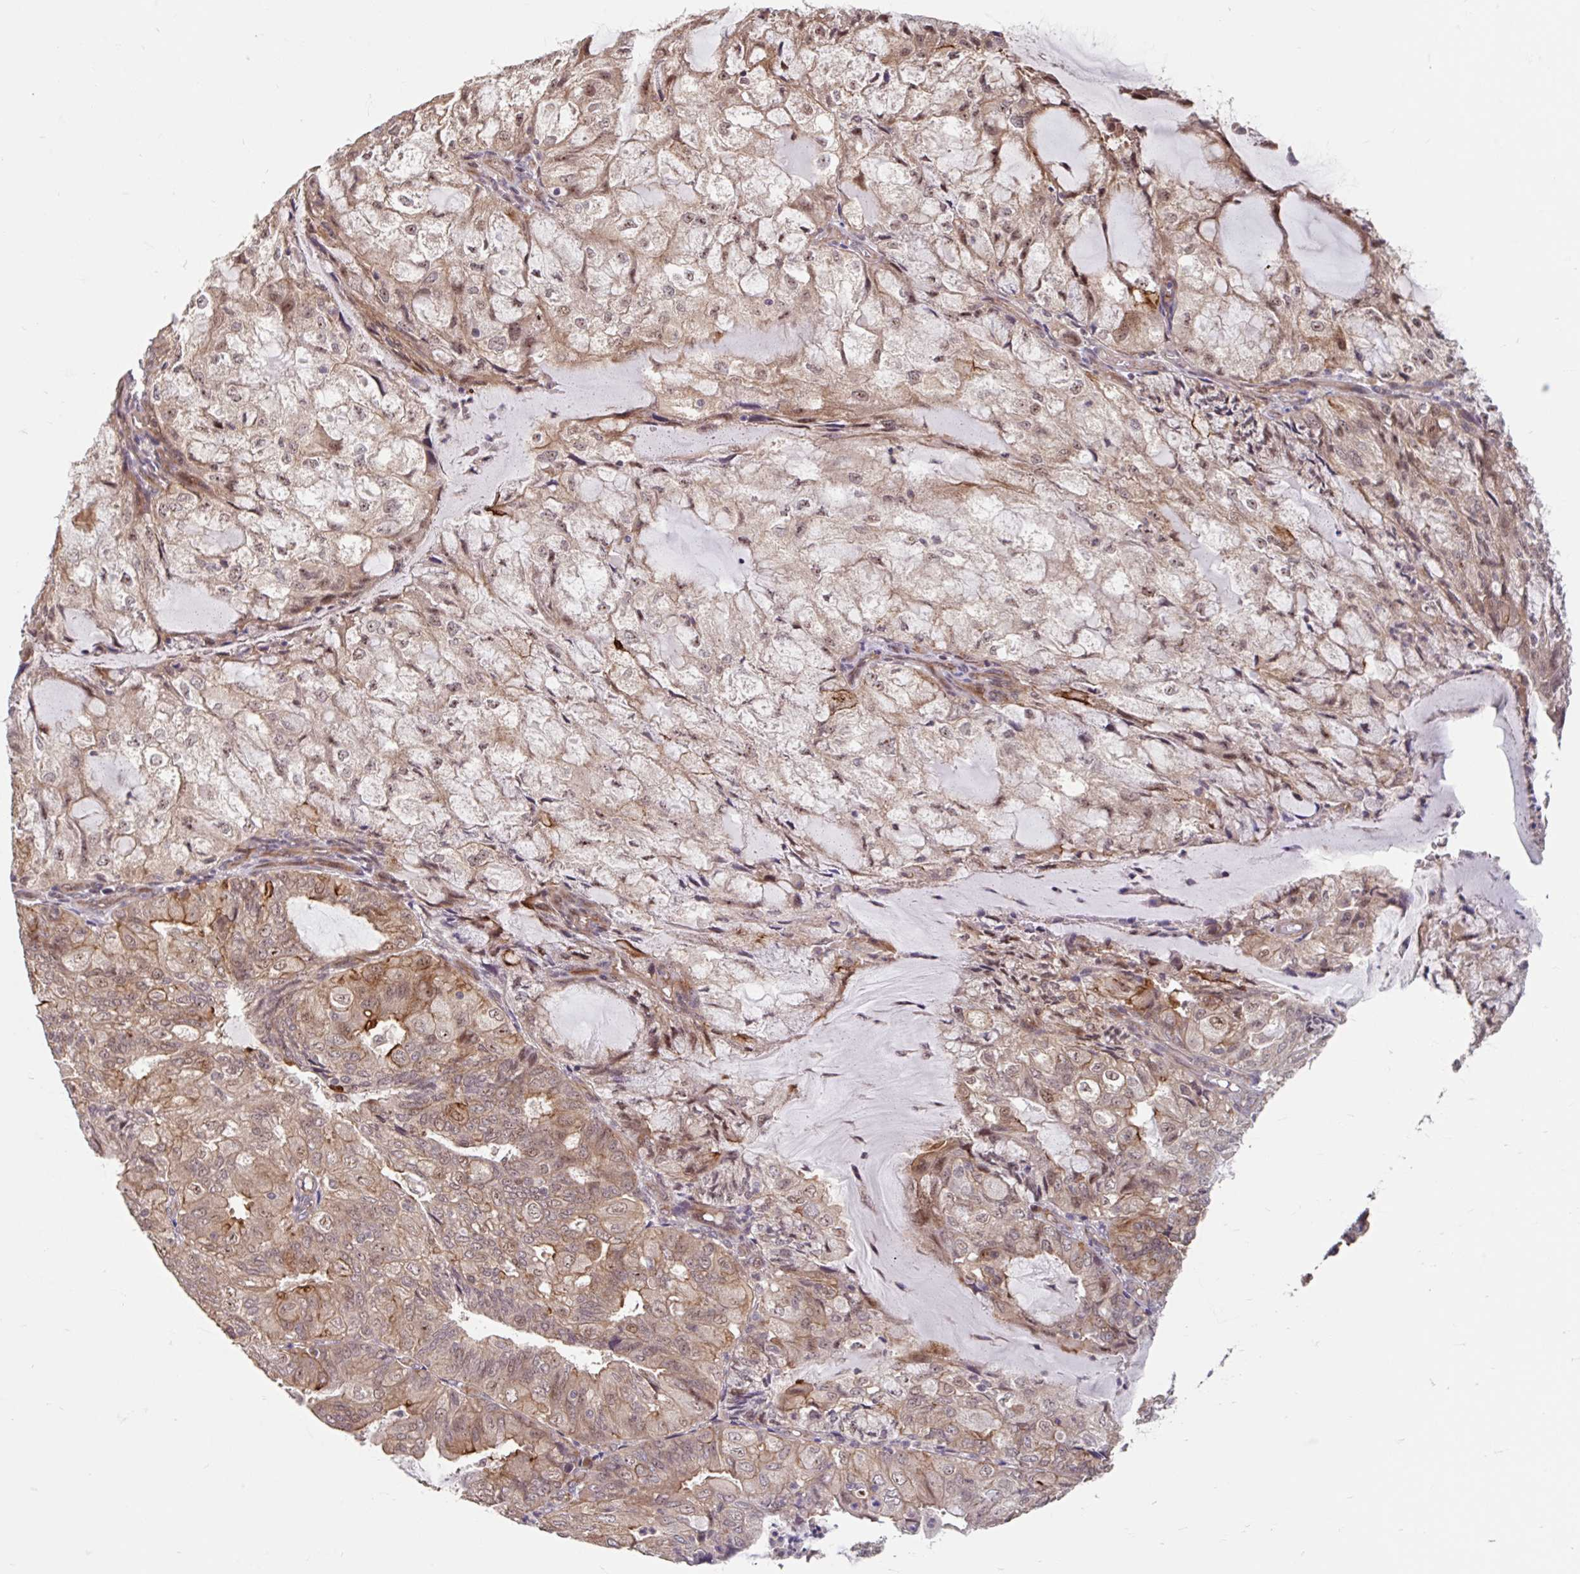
{"staining": {"intensity": "moderate", "quantity": ">75%", "location": "cytoplasmic/membranous,nuclear"}, "tissue": "endometrial cancer", "cell_type": "Tumor cells", "image_type": "cancer", "snomed": [{"axis": "morphology", "description": "Adenocarcinoma, NOS"}, {"axis": "topography", "description": "Endometrium"}], "caption": "This is an image of immunohistochemistry (IHC) staining of adenocarcinoma (endometrial), which shows moderate expression in the cytoplasmic/membranous and nuclear of tumor cells.", "gene": "STYXL1", "patient": {"sex": "female", "age": 81}}